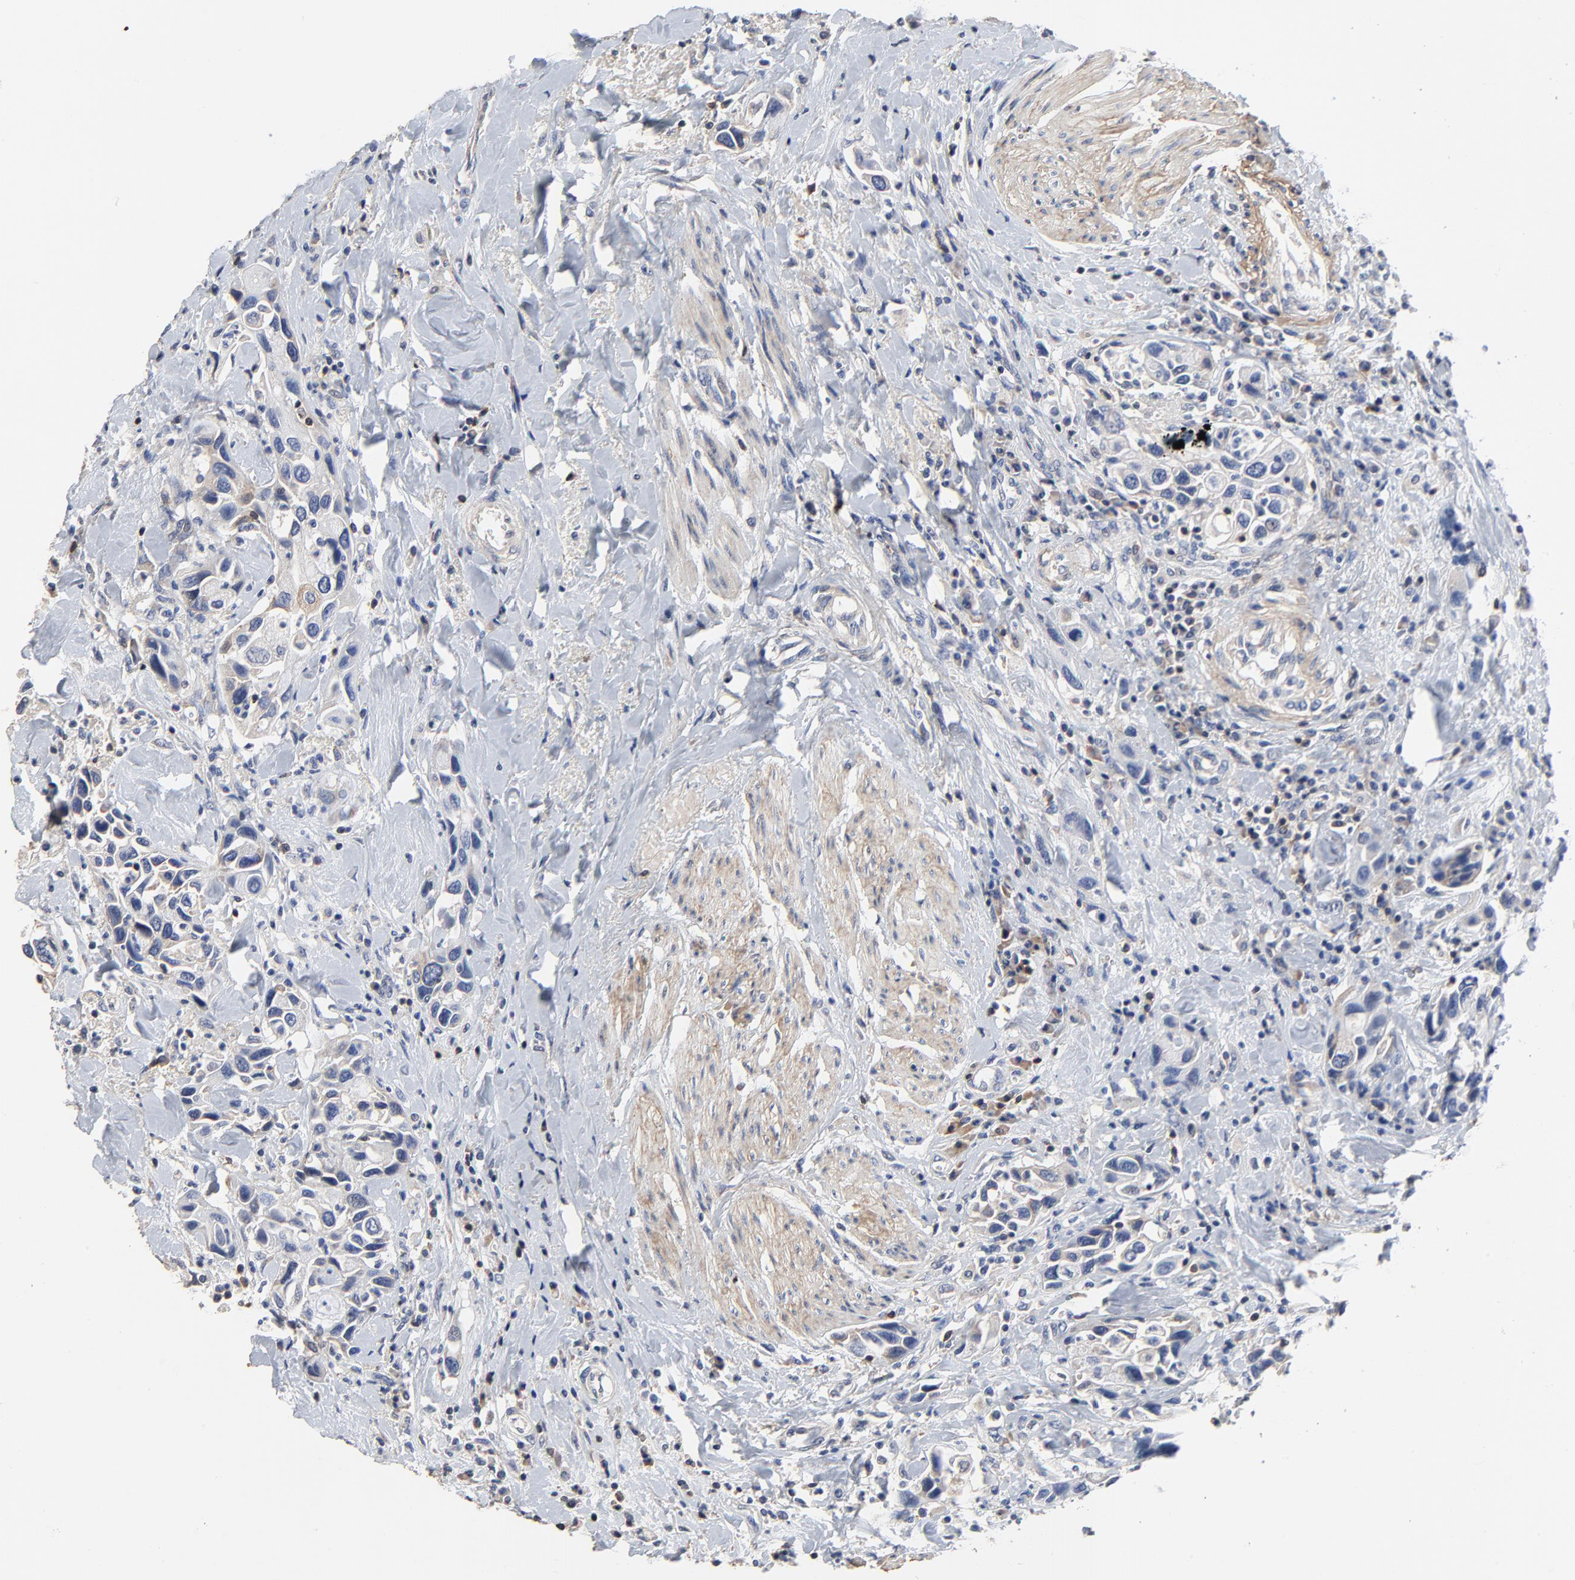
{"staining": {"intensity": "negative", "quantity": "none", "location": "none"}, "tissue": "urothelial cancer", "cell_type": "Tumor cells", "image_type": "cancer", "snomed": [{"axis": "morphology", "description": "Urothelial carcinoma, High grade"}, {"axis": "topography", "description": "Urinary bladder"}], "caption": "A photomicrograph of human high-grade urothelial carcinoma is negative for staining in tumor cells. (DAB immunohistochemistry, high magnification).", "gene": "SKAP1", "patient": {"sex": "male", "age": 66}}